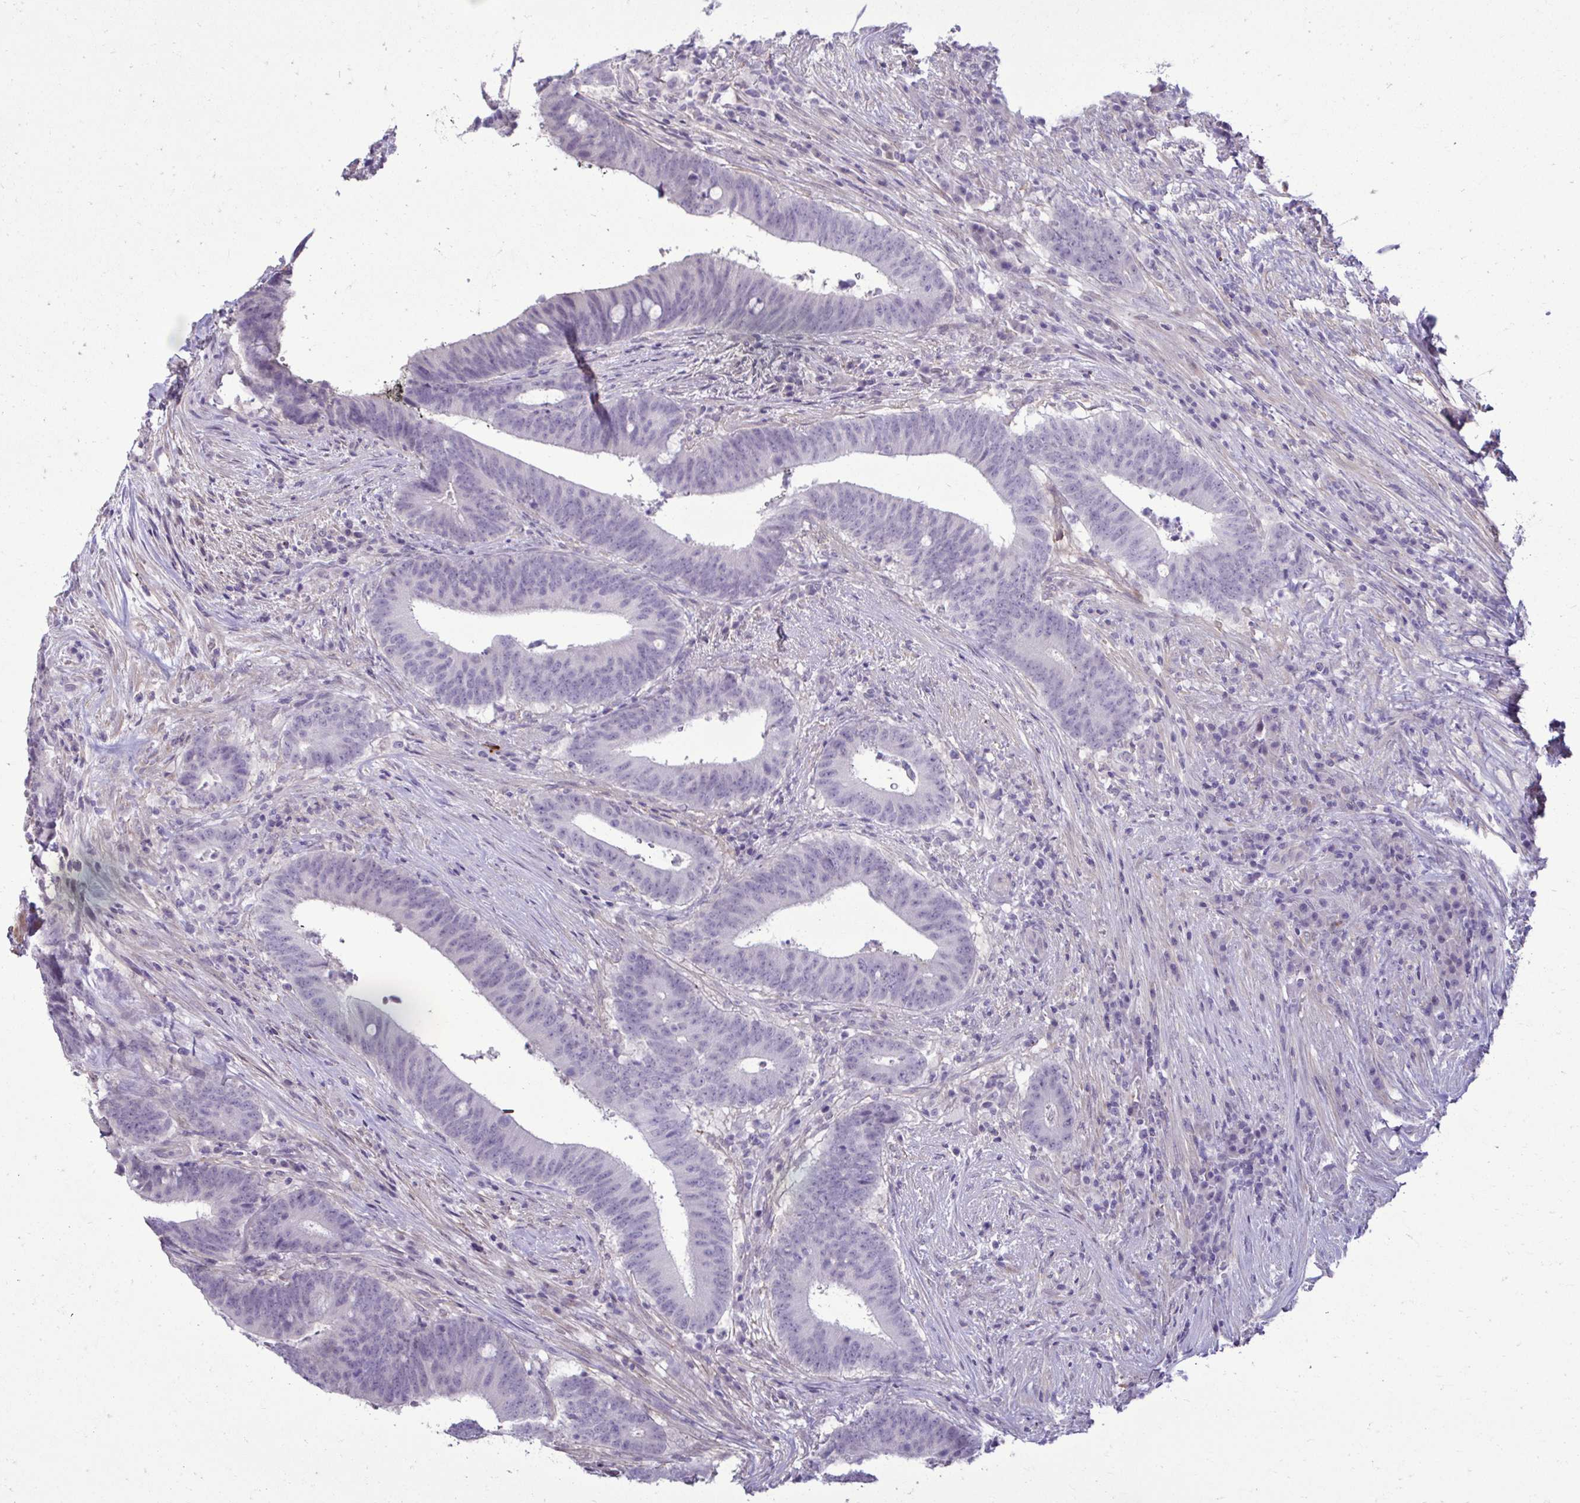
{"staining": {"intensity": "negative", "quantity": "none", "location": "none"}, "tissue": "colorectal cancer", "cell_type": "Tumor cells", "image_type": "cancer", "snomed": [{"axis": "morphology", "description": "Adenocarcinoma, NOS"}, {"axis": "topography", "description": "Colon"}], "caption": "High magnification brightfield microscopy of colorectal cancer stained with DAB (brown) and counterstained with hematoxylin (blue): tumor cells show no significant expression.", "gene": "SLC30A3", "patient": {"sex": "female", "age": 43}}